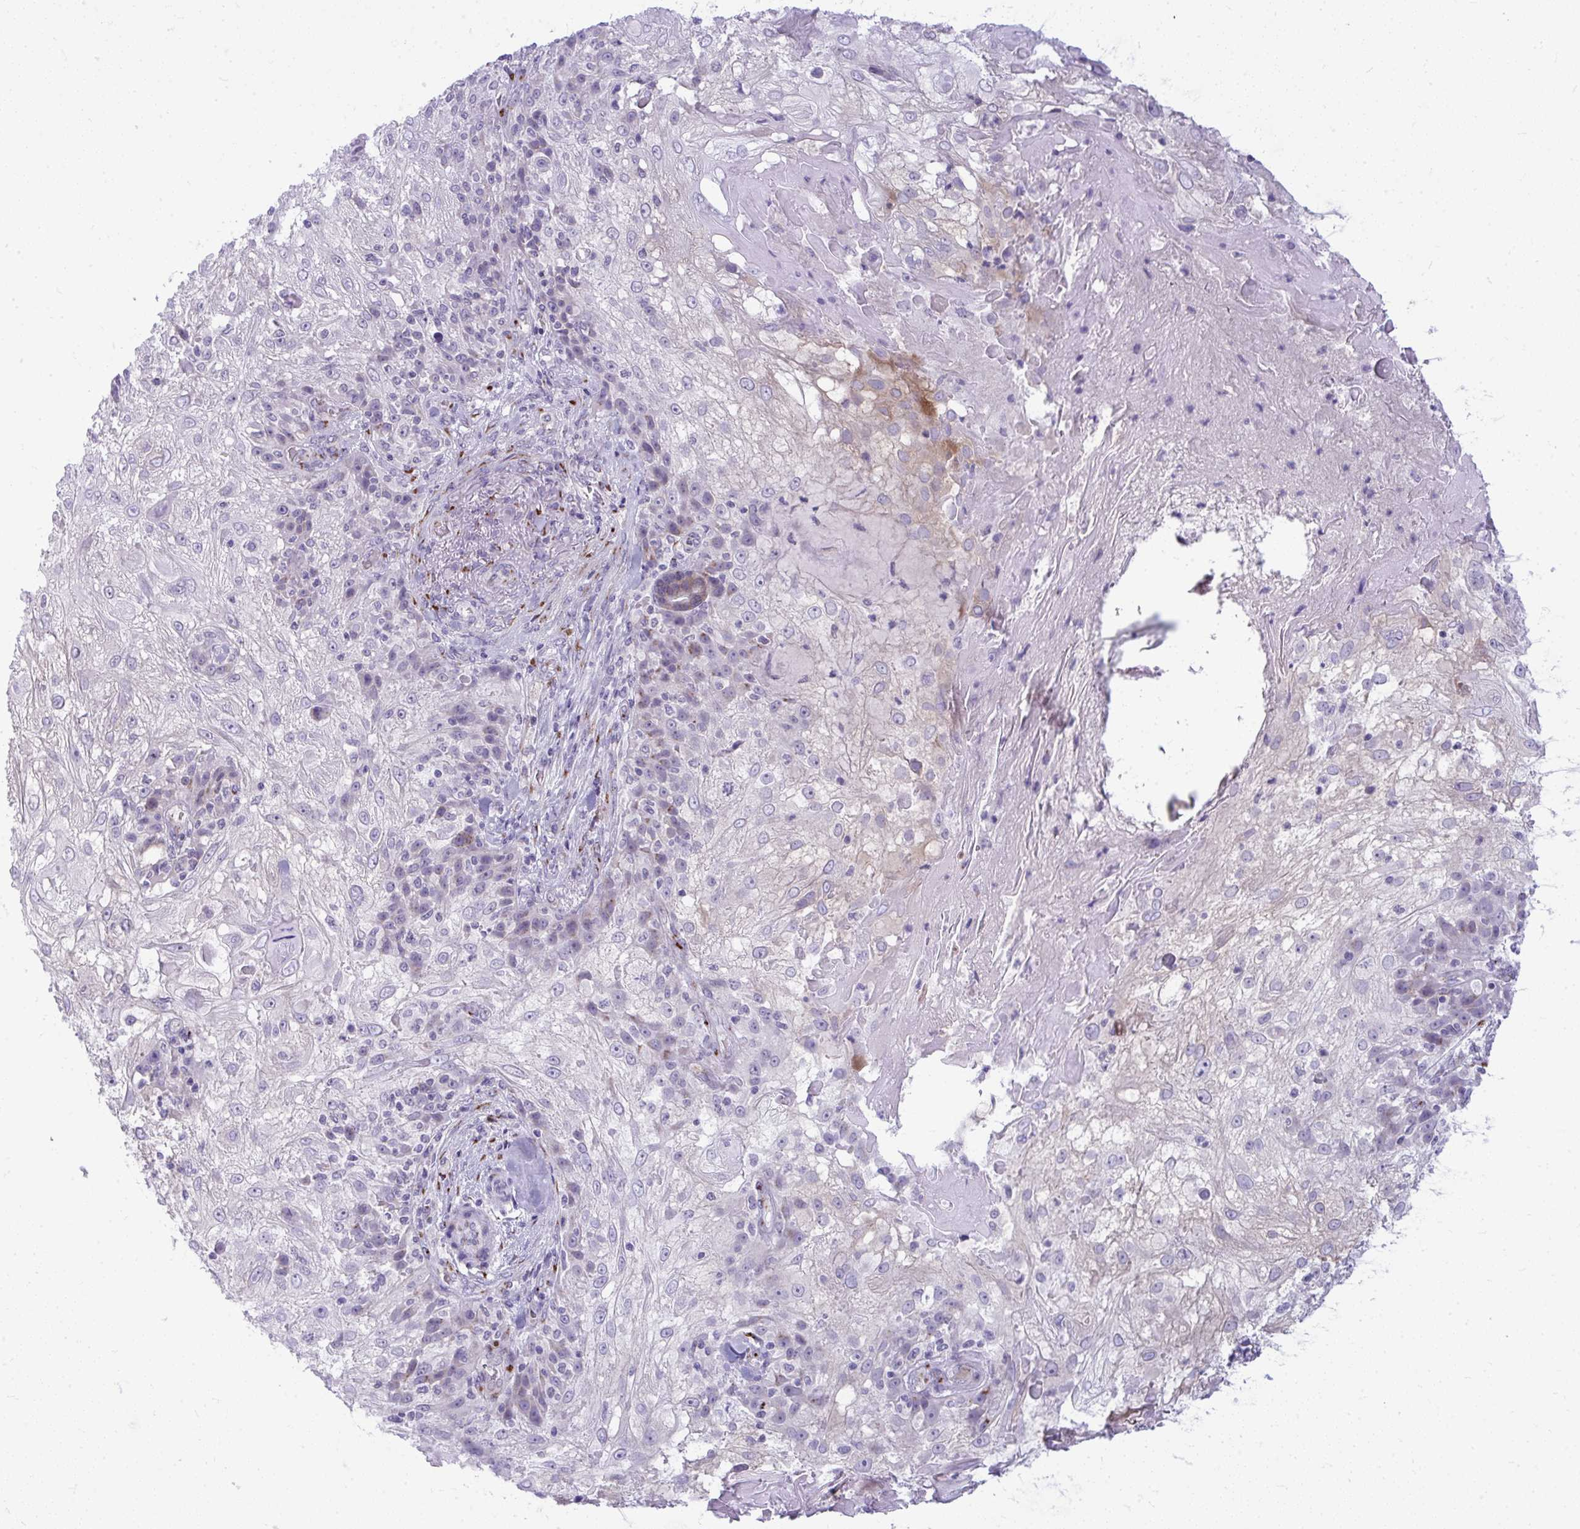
{"staining": {"intensity": "negative", "quantity": "none", "location": "none"}, "tissue": "skin cancer", "cell_type": "Tumor cells", "image_type": "cancer", "snomed": [{"axis": "morphology", "description": "Normal tissue, NOS"}, {"axis": "morphology", "description": "Squamous cell carcinoma, NOS"}, {"axis": "topography", "description": "Skin"}], "caption": "This is an IHC image of skin squamous cell carcinoma. There is no expression in tumor cells.", "gene": "DTX4", "patient": {"sex": "female", "age": 83}}